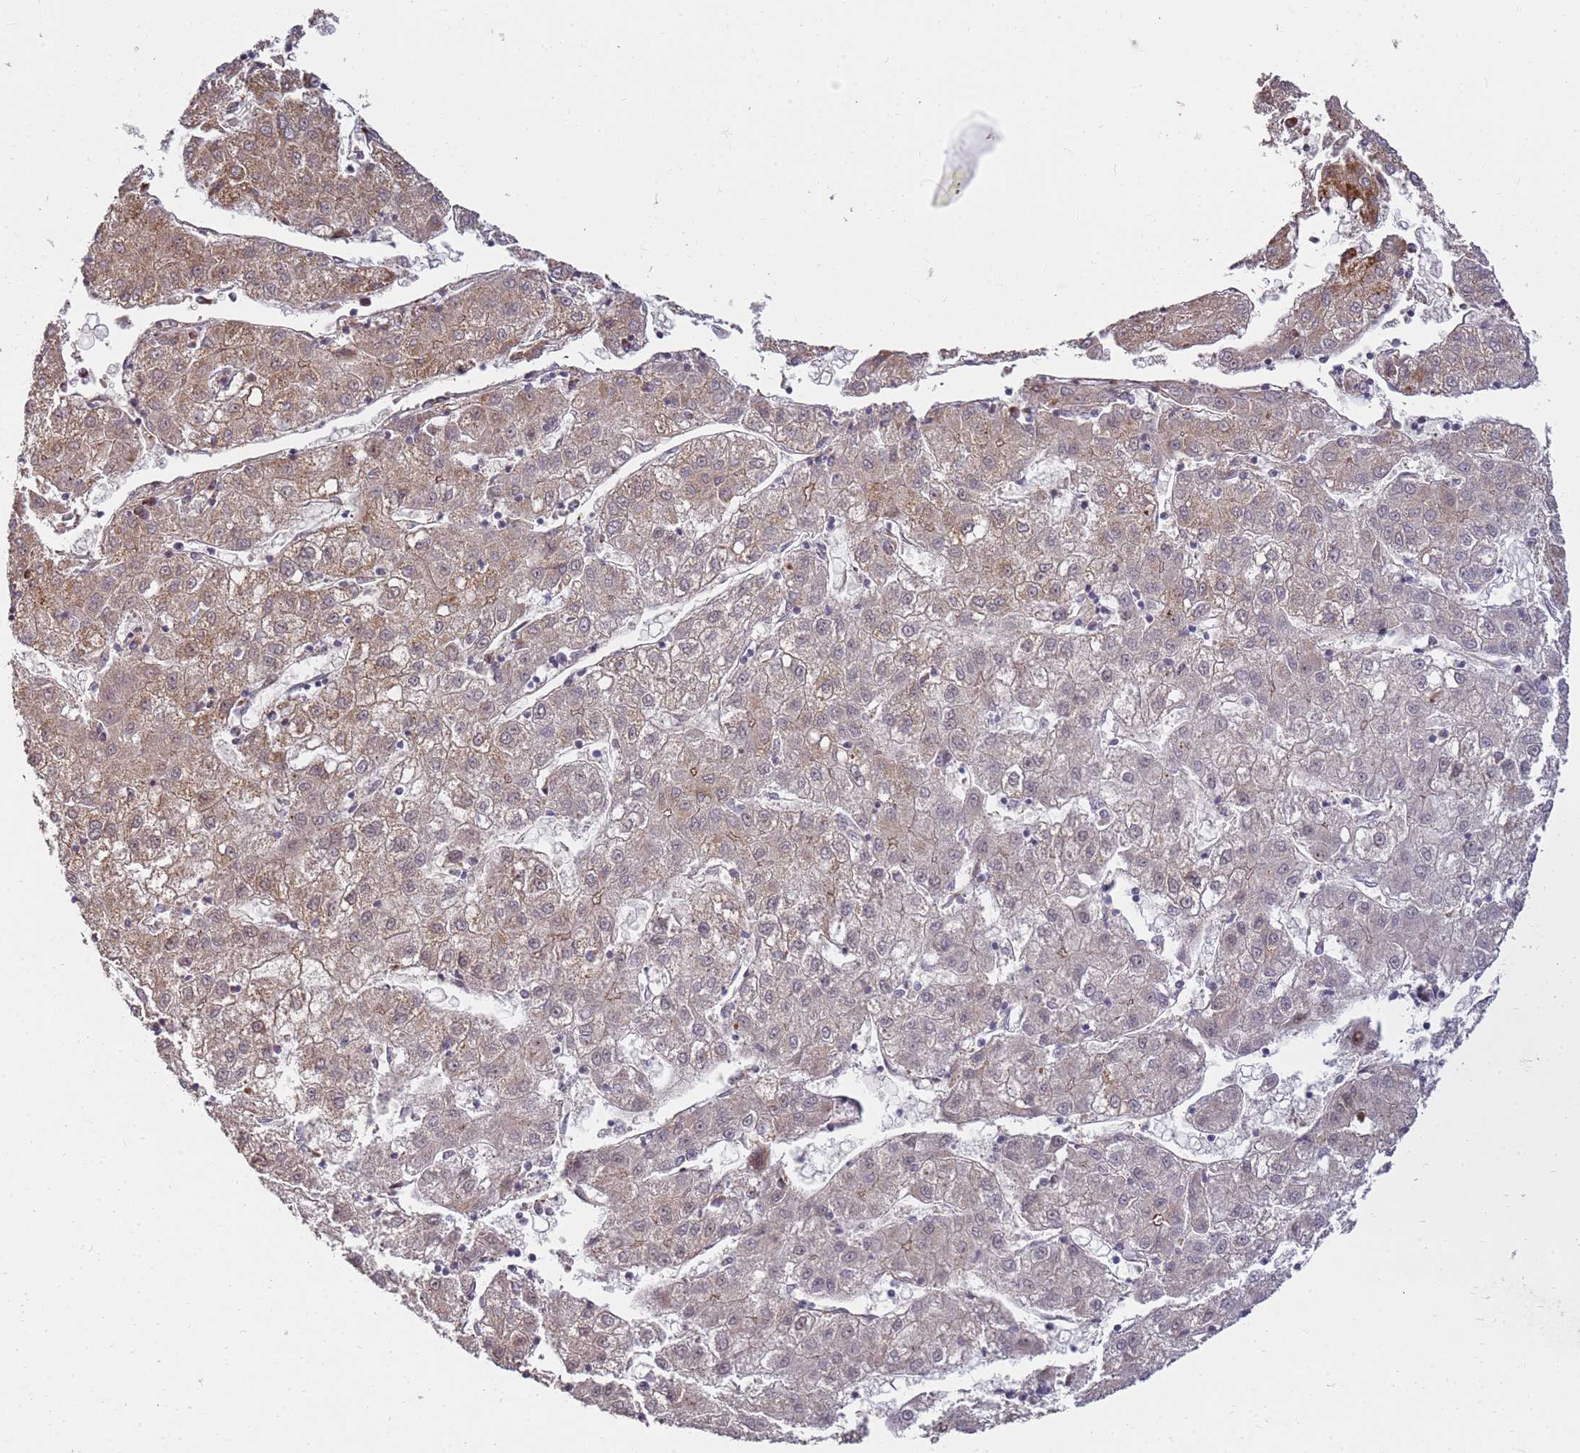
{"staining": {"intensity": "weak", "quantity": "25%-75%", "location": "cytoplasmic/membranous"}, "tissue": "liver cancer", "cell_type": "Tumor cells", "image_type": "cancer", "snomed": [{"axis": "morphology", "description": "Carcinoma, Hepatocellular, NOS"}, {"axis": "topography", "description": "Liver"}], "caption": "Immunohistochemical staining of liver cancer (hepatocellular carcinoma) shows weak cytoplasmic/membranous protein positivity in about 25%-75% of tumor cells.", "gene": "ST18", "patient": {"sex": "male", "age": 72}}